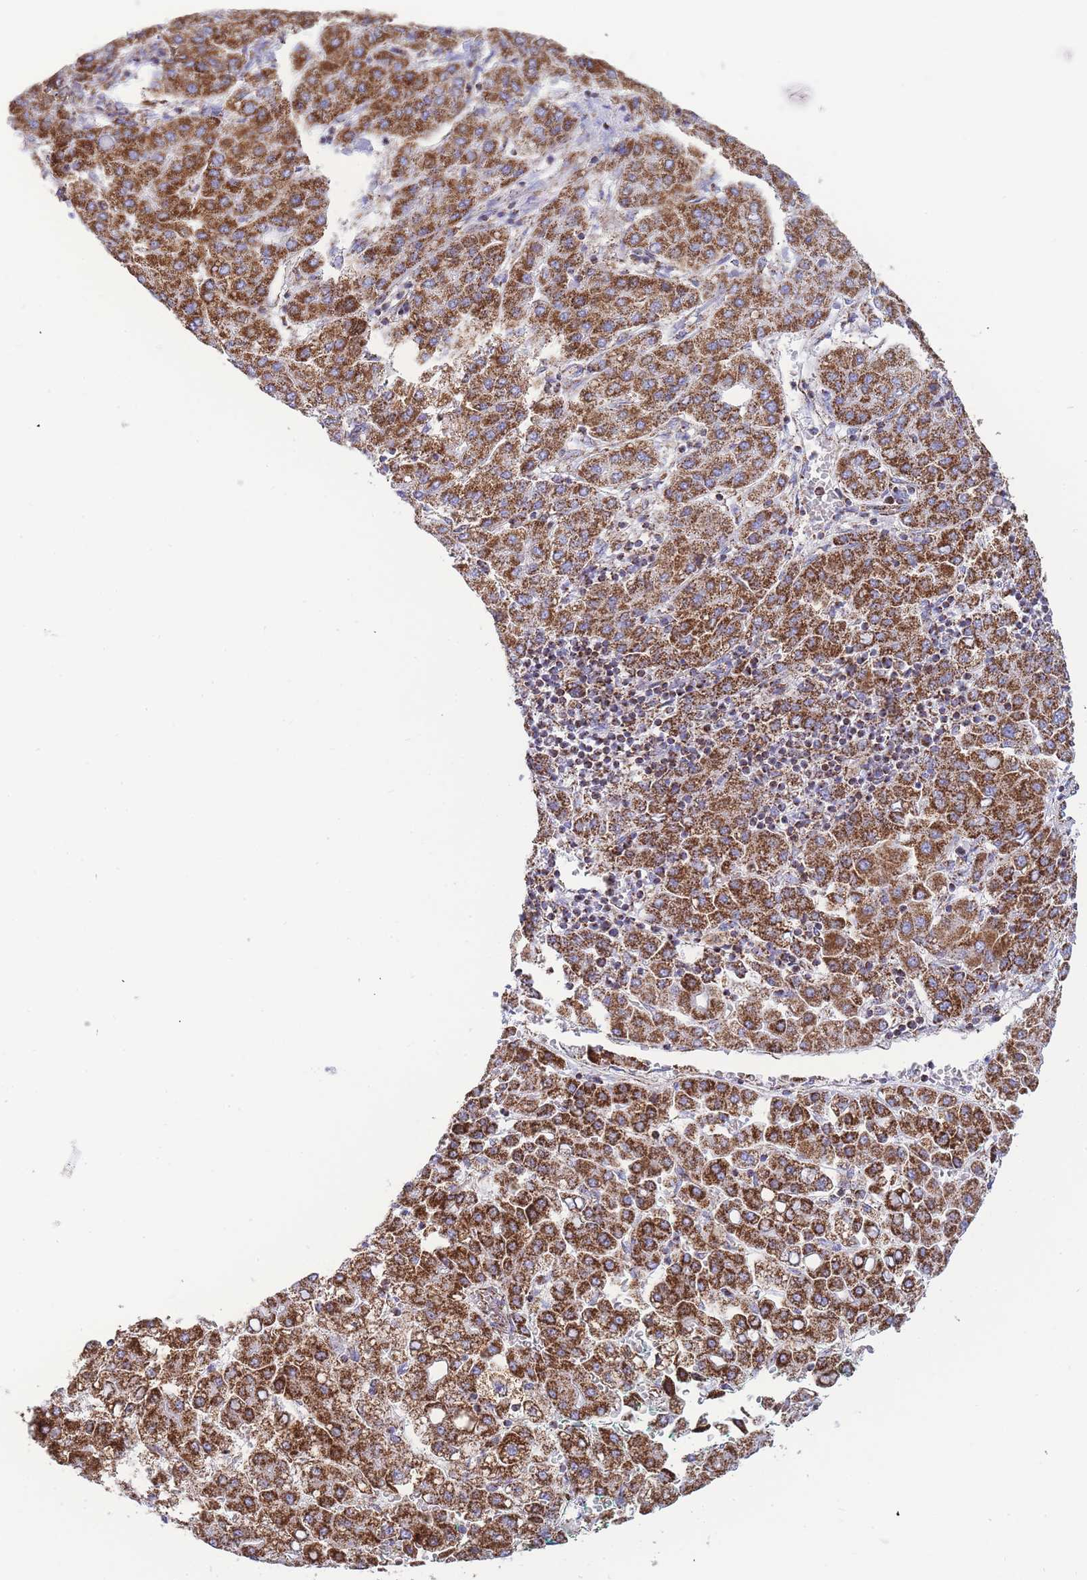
{"staining": {"intensity": "strong", "quantity": ">75%", "location": "cytoplasmic/membranous"}, "tissue": "liver cancer", "cell_type": "Tumor cells", "image_type": "cancer", "snomed": [{"axis": "morphology", "description": "Carcinoma, Hepatocellular, NOS"}, {"axis": "topography", "description": "Liver"}], "caption": "Immunohistochemical staining of human hepatocellular carcinoma (liver) displays strong cytoplasmic/membranous protein staining in about >75% of tumor cells. Using DAB (brown) and hematoxylin (blue) stains, captured at high magnification using brightfield microscopy.", "gene": "GSTM1", "patient": {"sex": "male", "age": 65}}